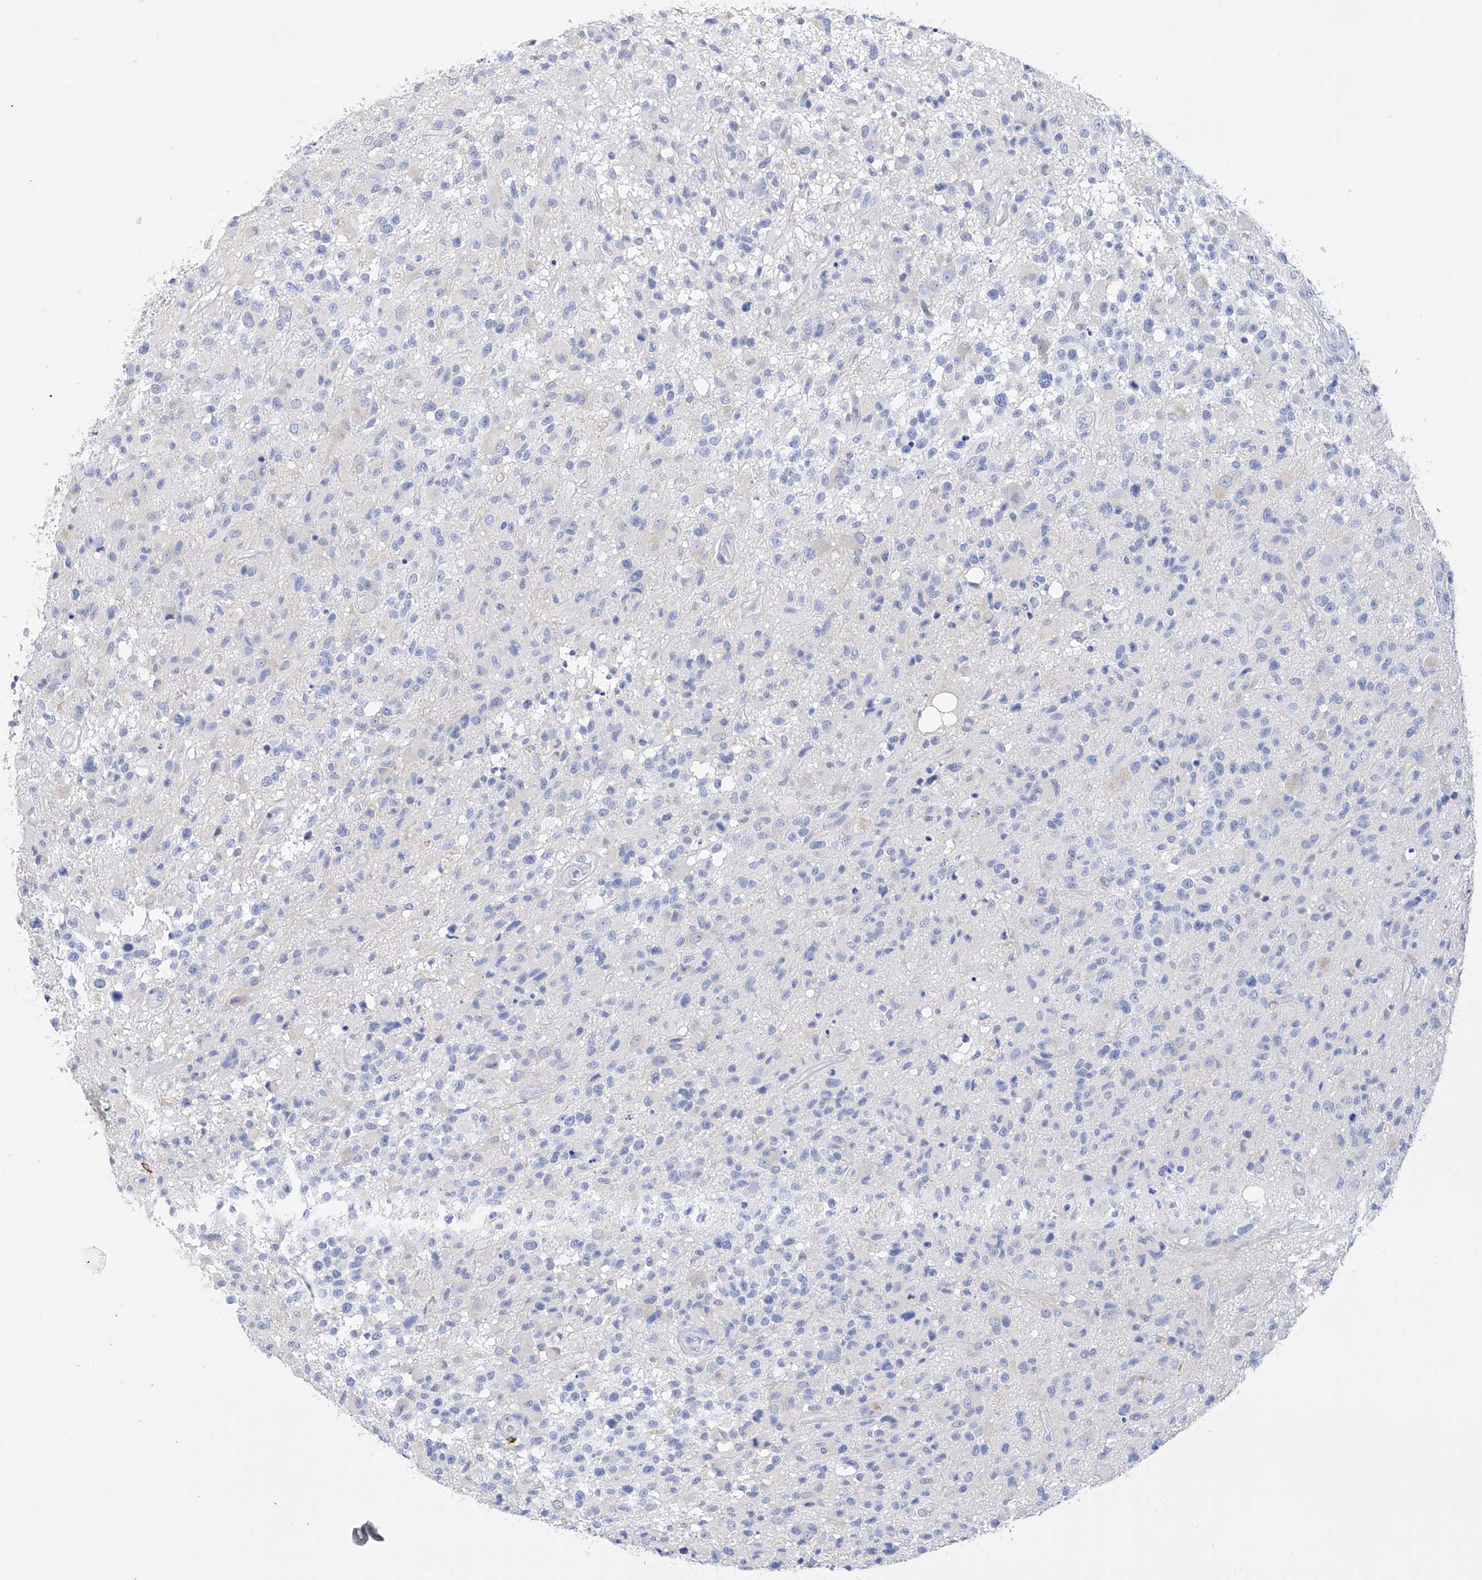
{"staining": {"intensity": "negative", "quantity": "none", "location": "none"}, "tissue": "glioma", "cell_type": "Tumor cells", "image_type": "cancer", "snomed": [{"axis": "morphology", "description": "Glioma, malignant, High grade"}, {"axis": "morphology", "description": "Glioblastoma, NOS"}, {"axis": "topography", "description": "Brain"}], "caption": "Glioma was stained to show a protein in brown. There is no significant staining in tumor cells. (DAB IHC, high magnification).", "gene": "FLG", "patient": {"sex": "male", "age": 60}}